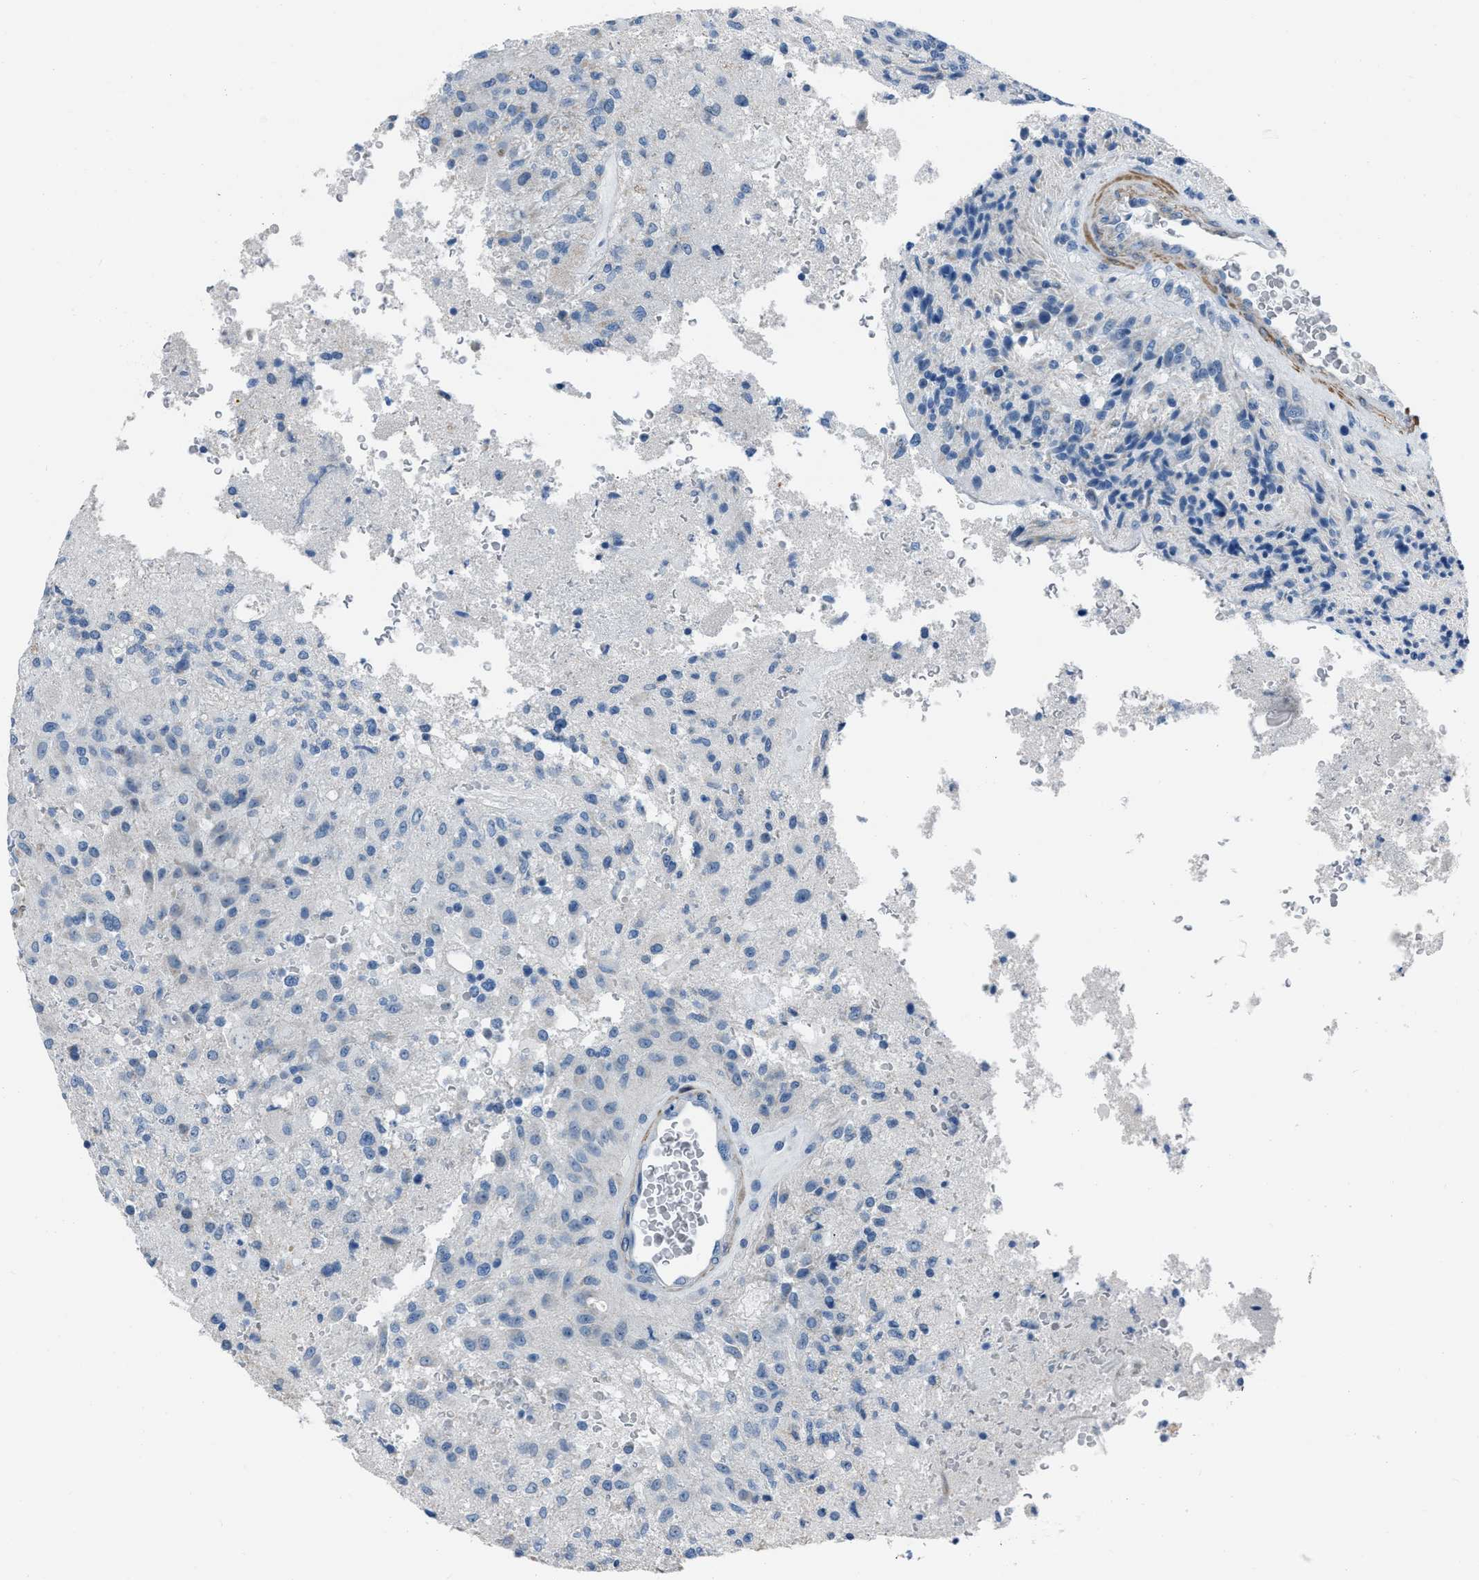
{"staining": {"intensity": "negative", "quantity": "none", "location": "none"}, "tissue": "glioma", "cell_type": "Tumor cells", "image_type": "cancer", "snomed": [{"axis": "morphology", "description": "Normal tissue, NOS"}, {"axis": "morphology", "description": "Glioma, malignant, High grade"}, {"axis": "topography", "description": "Cerebral cortex"}], "caption": "An image of human glioma is negative for staining in tumor cells.", "gene": "SPATC1L", "patient": {"sex": "male", "age": 77}}